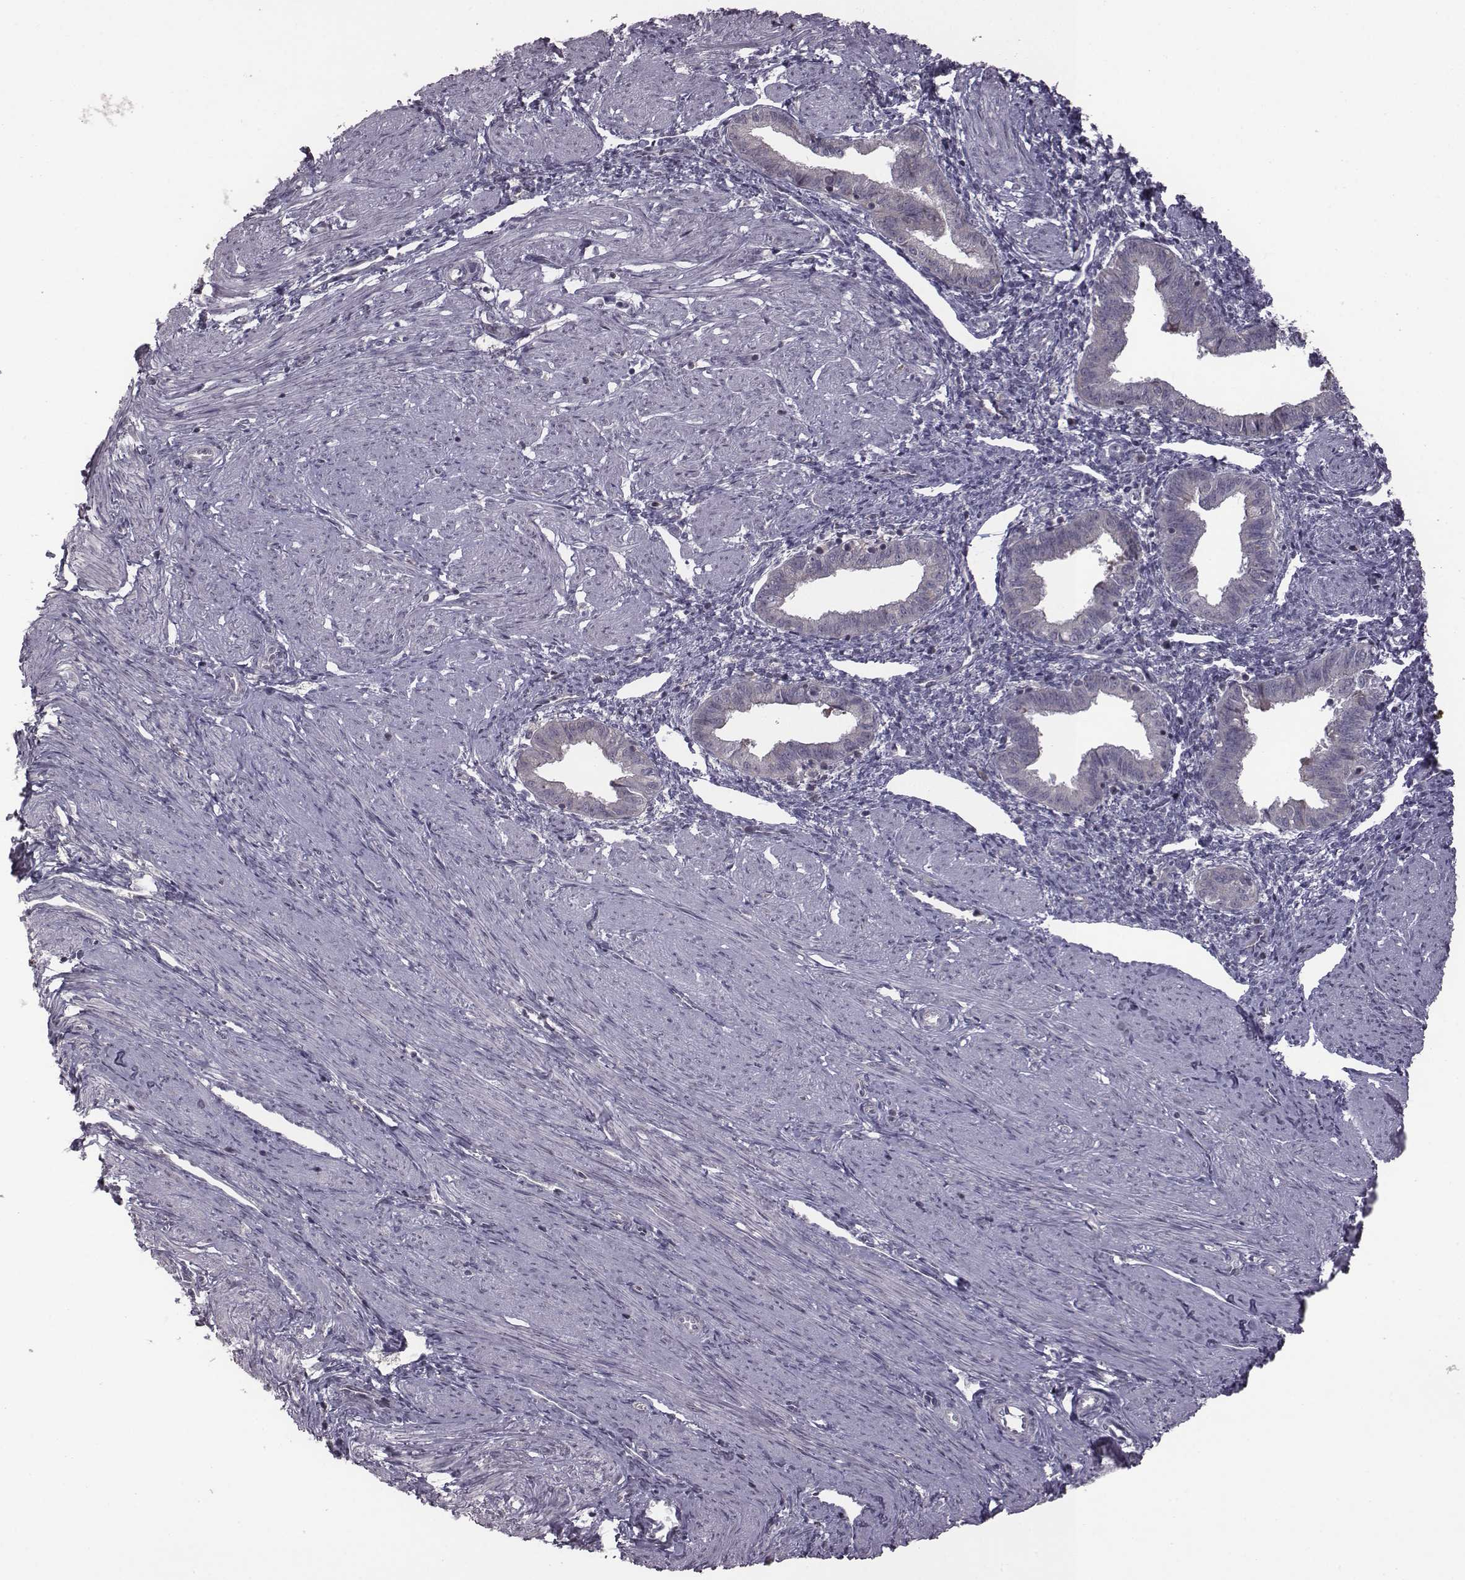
{"staining": {"intensity": "negative", "quantity": "none", "location": "none"}, "tissue": "endometrium", "cell_type": "Cells in endometrial stroma", "image_type": "normal", "snomed": [{"axis": "morphology", "description": "Normal tissue, NOS"}, {"axis": "topography", "description": "Endometrium"}], "caption": "This is an immunohistochemistry photomicrograph of unremarkable human endometrium. There is no positivity in cells in endometrial stroma.", "gene": "BICDL1", "patient": {"sex": "female", "age": 37}}